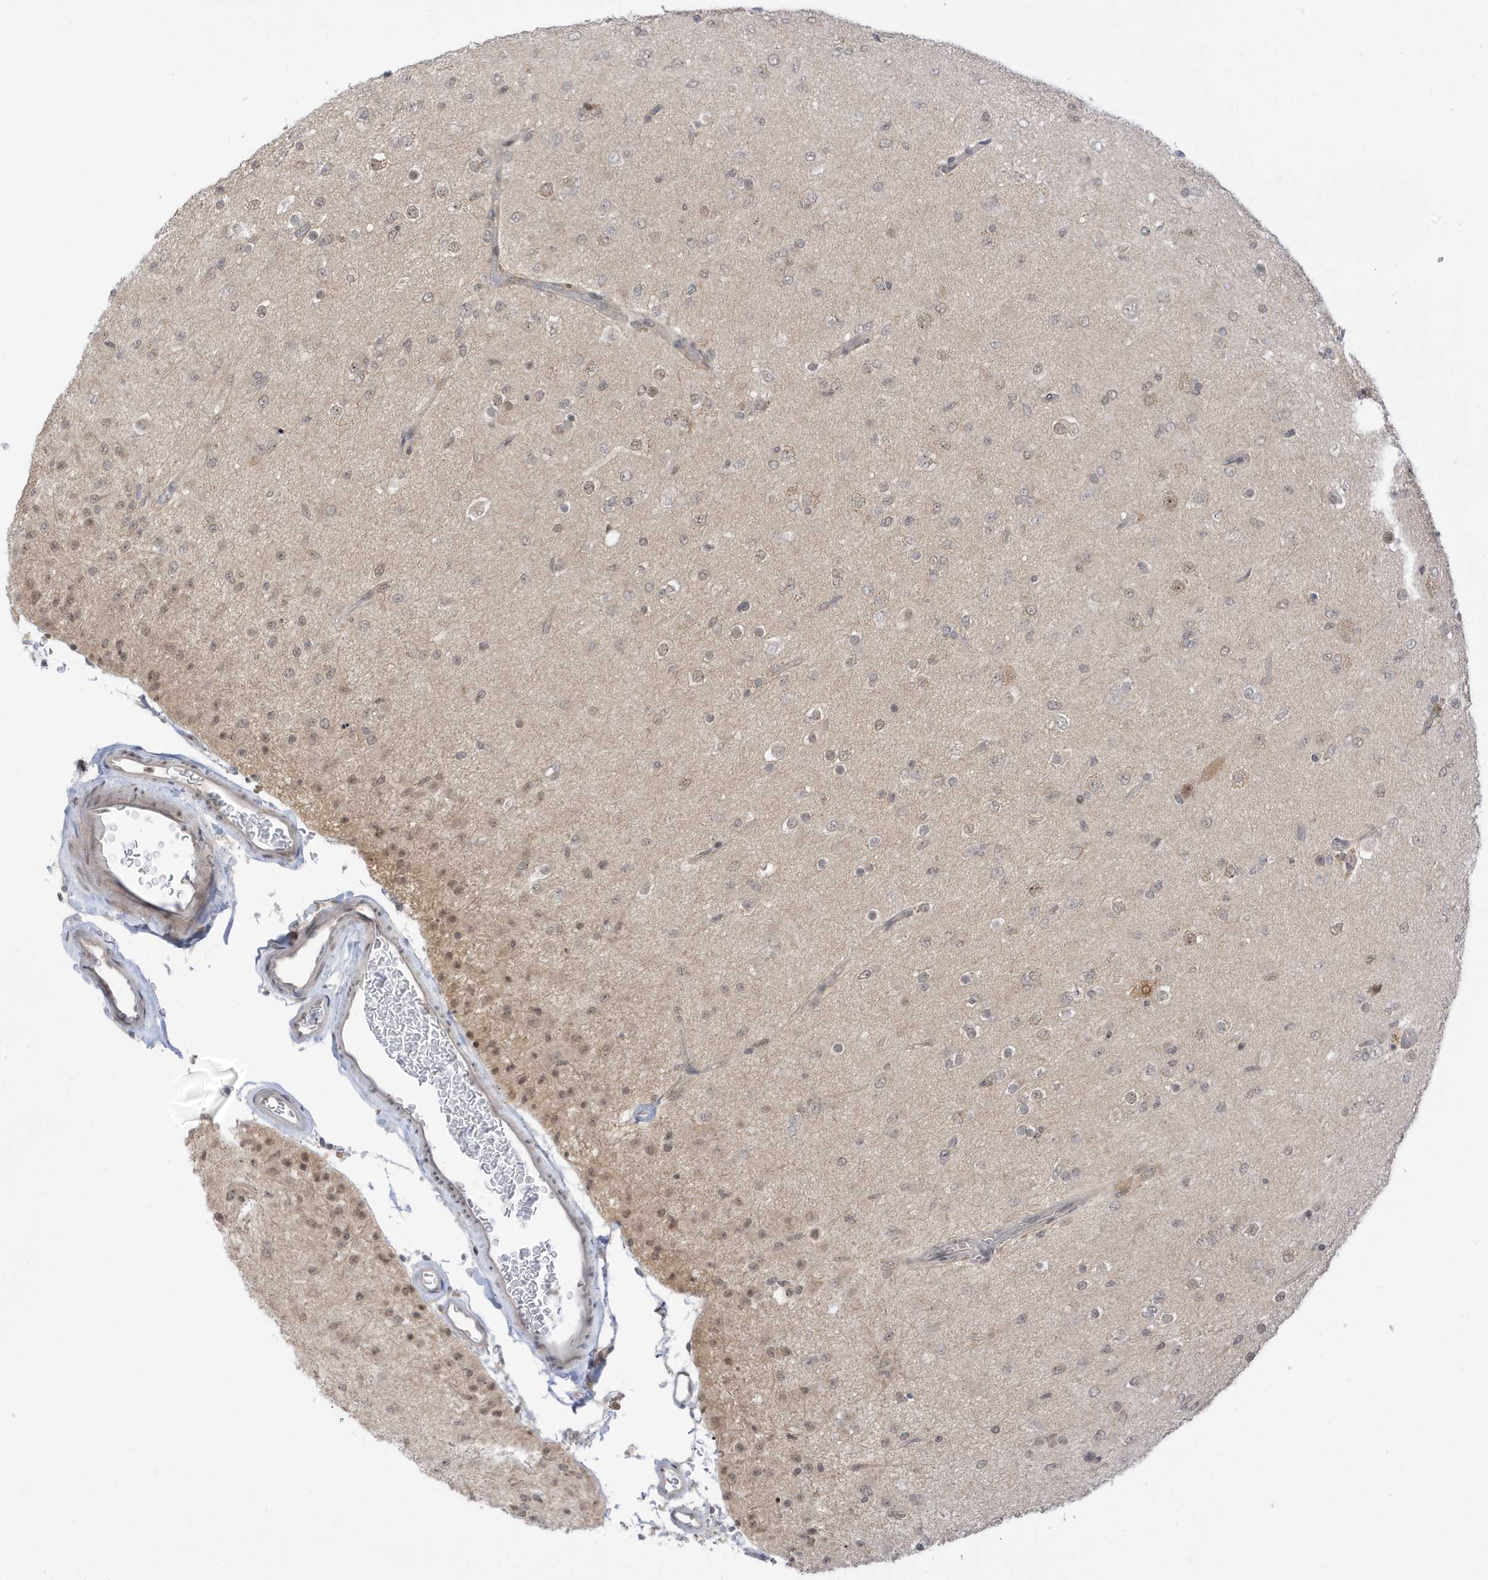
{"staining": {"intensity": "weak", "quantity": "25%-75%", "location": "nuclear"}, "tissue": "glioma", "cell_type": "Tumor cells", "image_type": "cancer", "snomed": [{"axis": "morphology", "description": "Glioma, malignant, Low grade"}, {"axis": "topography", "description": "Brain"}], "caption": "DAB (3,3'-diaminobenzidine) immunohistochemical staining of glioma demonstrates weak nuclear protein expression in approximately 25%-75% of tumor cells.", "gene": "TAB3", "patient": {"sex": "male", "age": 65}}